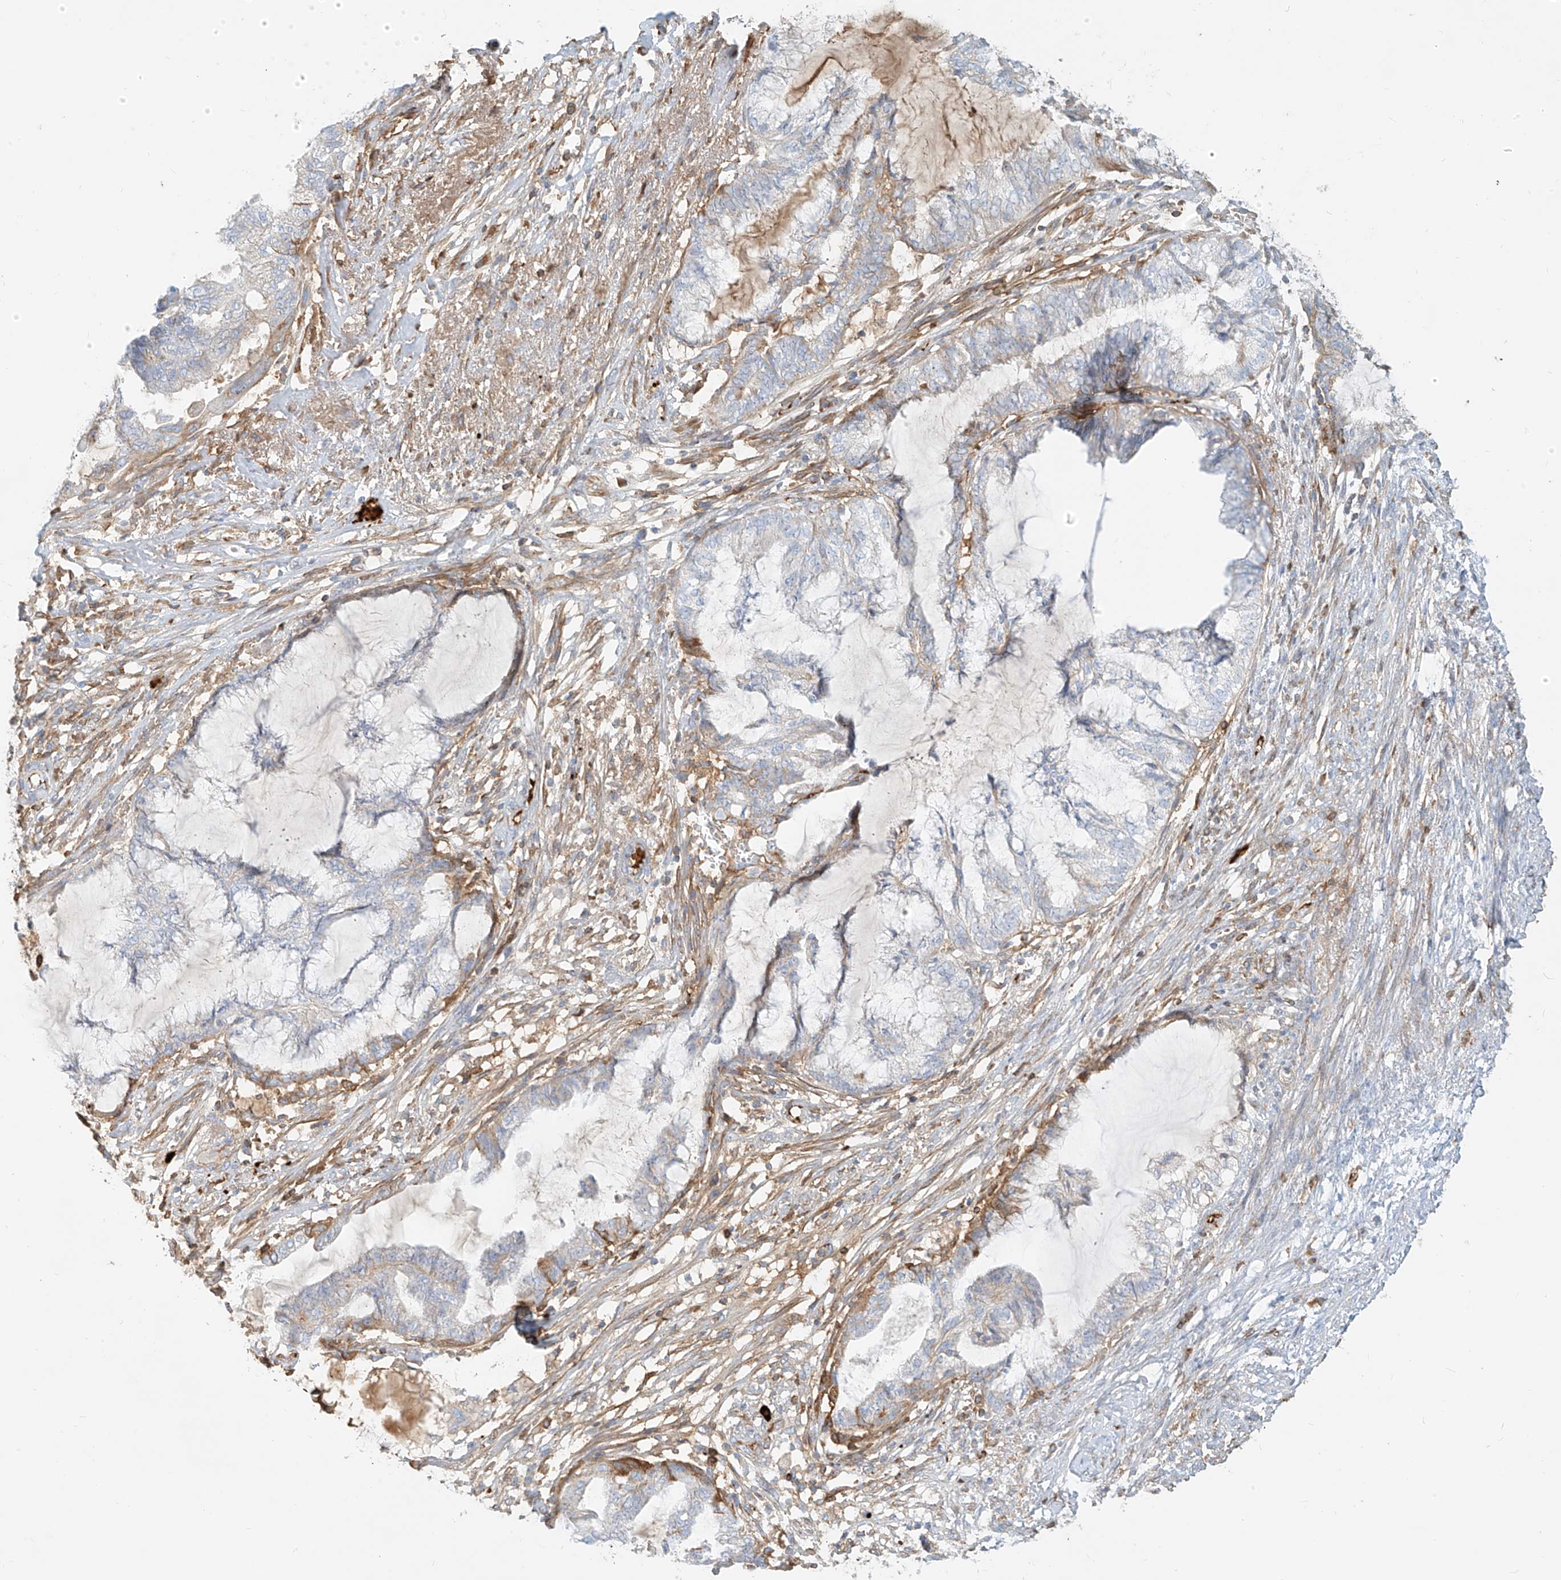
{"staining": {"intensity": "moderate", "quantity": "<25%", "location": "cytoplasmic/membranous"}, "tissue": "endometrial cancer", "cell_type": "Tumor cells", "image_type": "cancer", "snomed": [{"axis": "morphology", "description": "Adenocarcinoma, NOS"}, {"axis": "topography", "description": "Endometrium"}], "caption": "This histopathology image demonstrates immunohistochemistry (IHC) staining of human endometrial cancer, with low moderate cytoplasmic/membranous positivity in approximately <25% of tumor cells.", "gene": "OCSTAMP", "patient": {"sex": "female", "age": 86}}